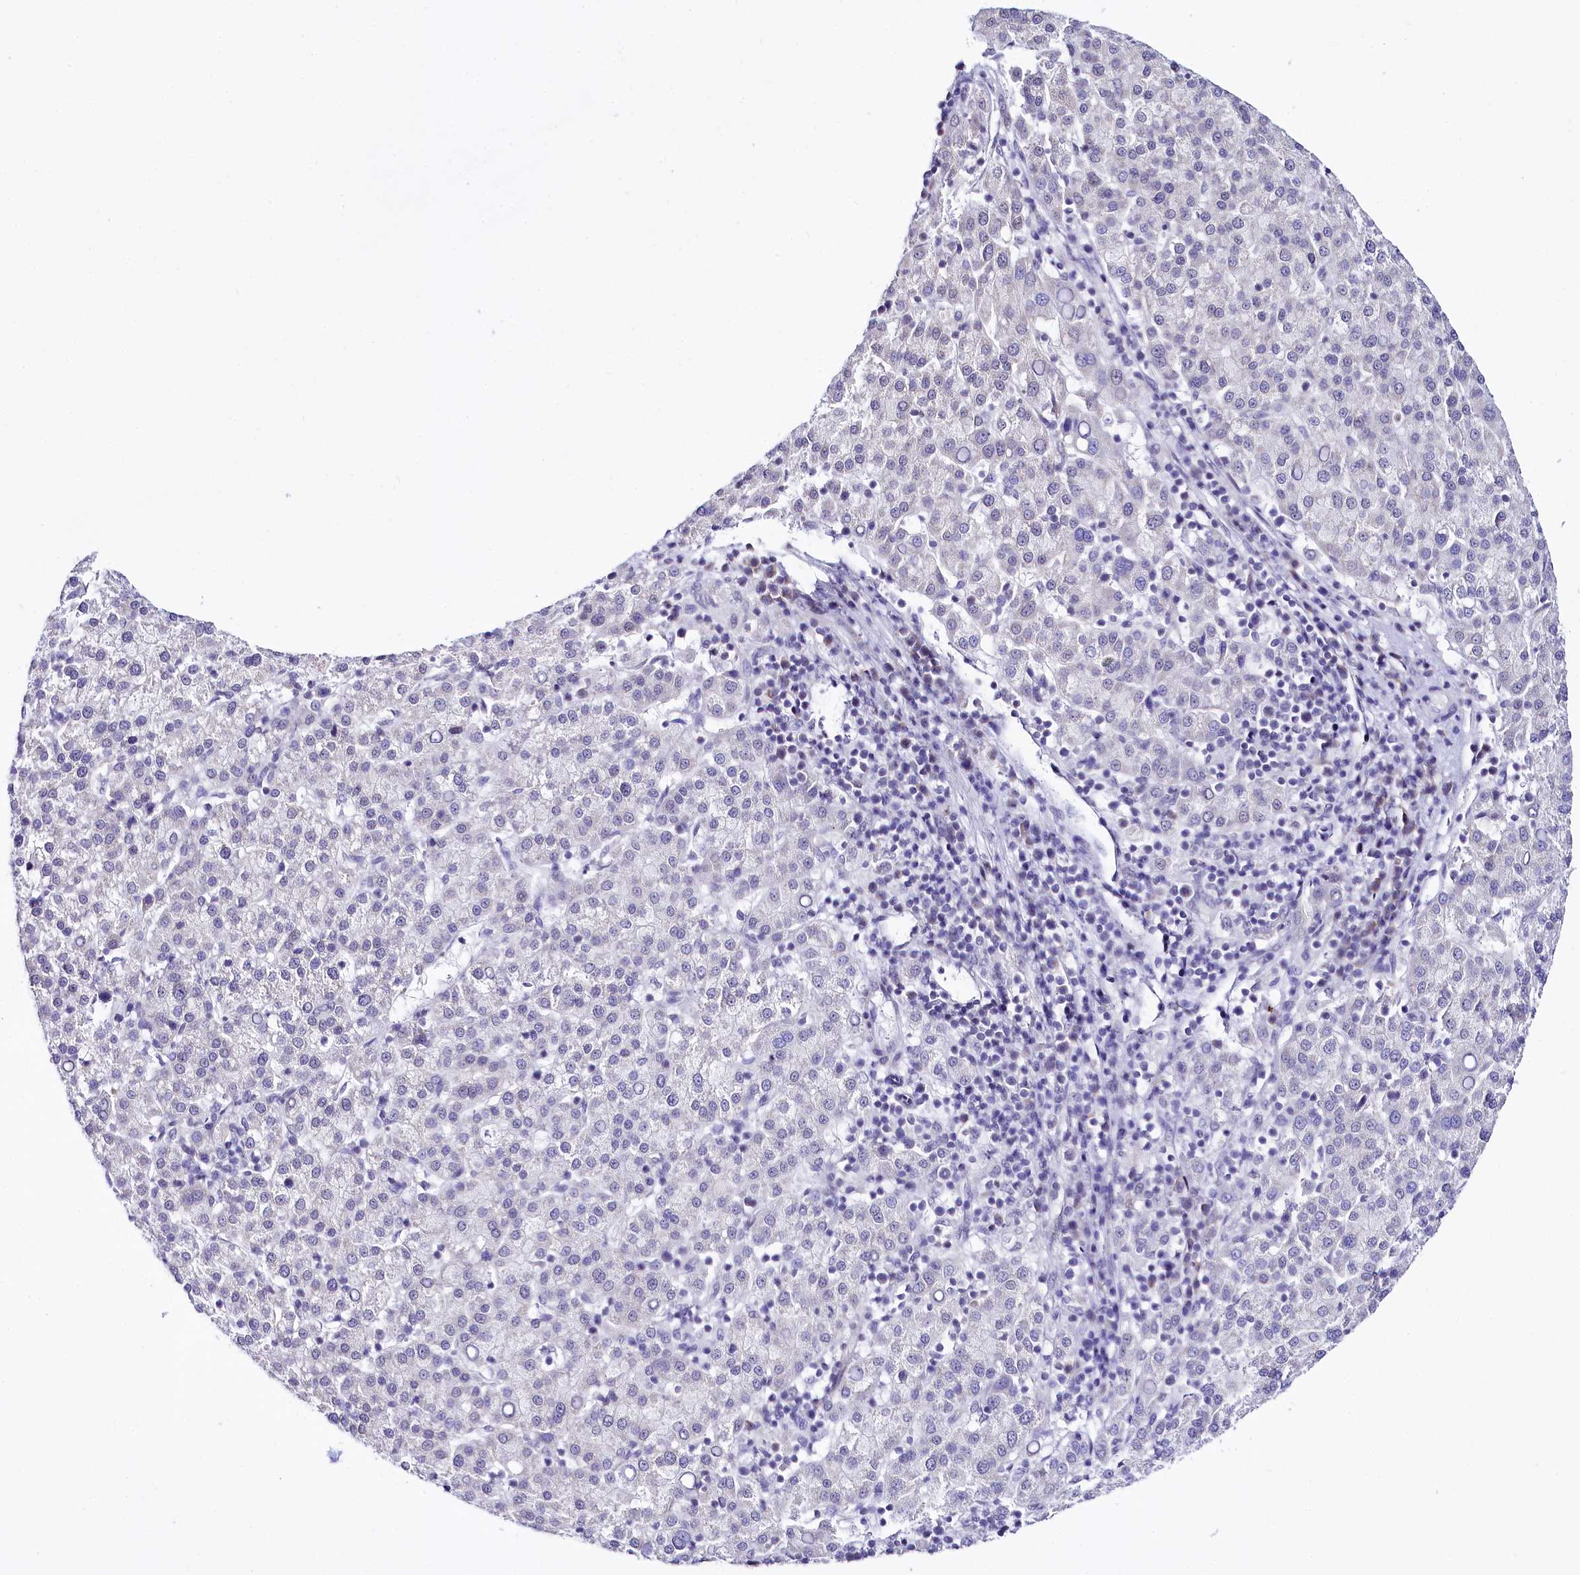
{"staining": {"intensity": "moderate", "quantity": "25%-75%", "location": "nuclear"}, "tissue": "liver cancer", "cell_type": "Tumor cells", "image_type": "cancer", "snomed": [{"axis": "morphology", "description": "Carcinoma, Hepatocellular, NOS"}, {"axis": "topography", "description": "Liver"}], "caption": "Liver cancer tissue shows moderate nuclear expression in approximately 25%-75% of tumor cells, visualized by immunohistochemistry.", "gene": "SPATS2", "patient": {"sex": "female", "age": 58}}